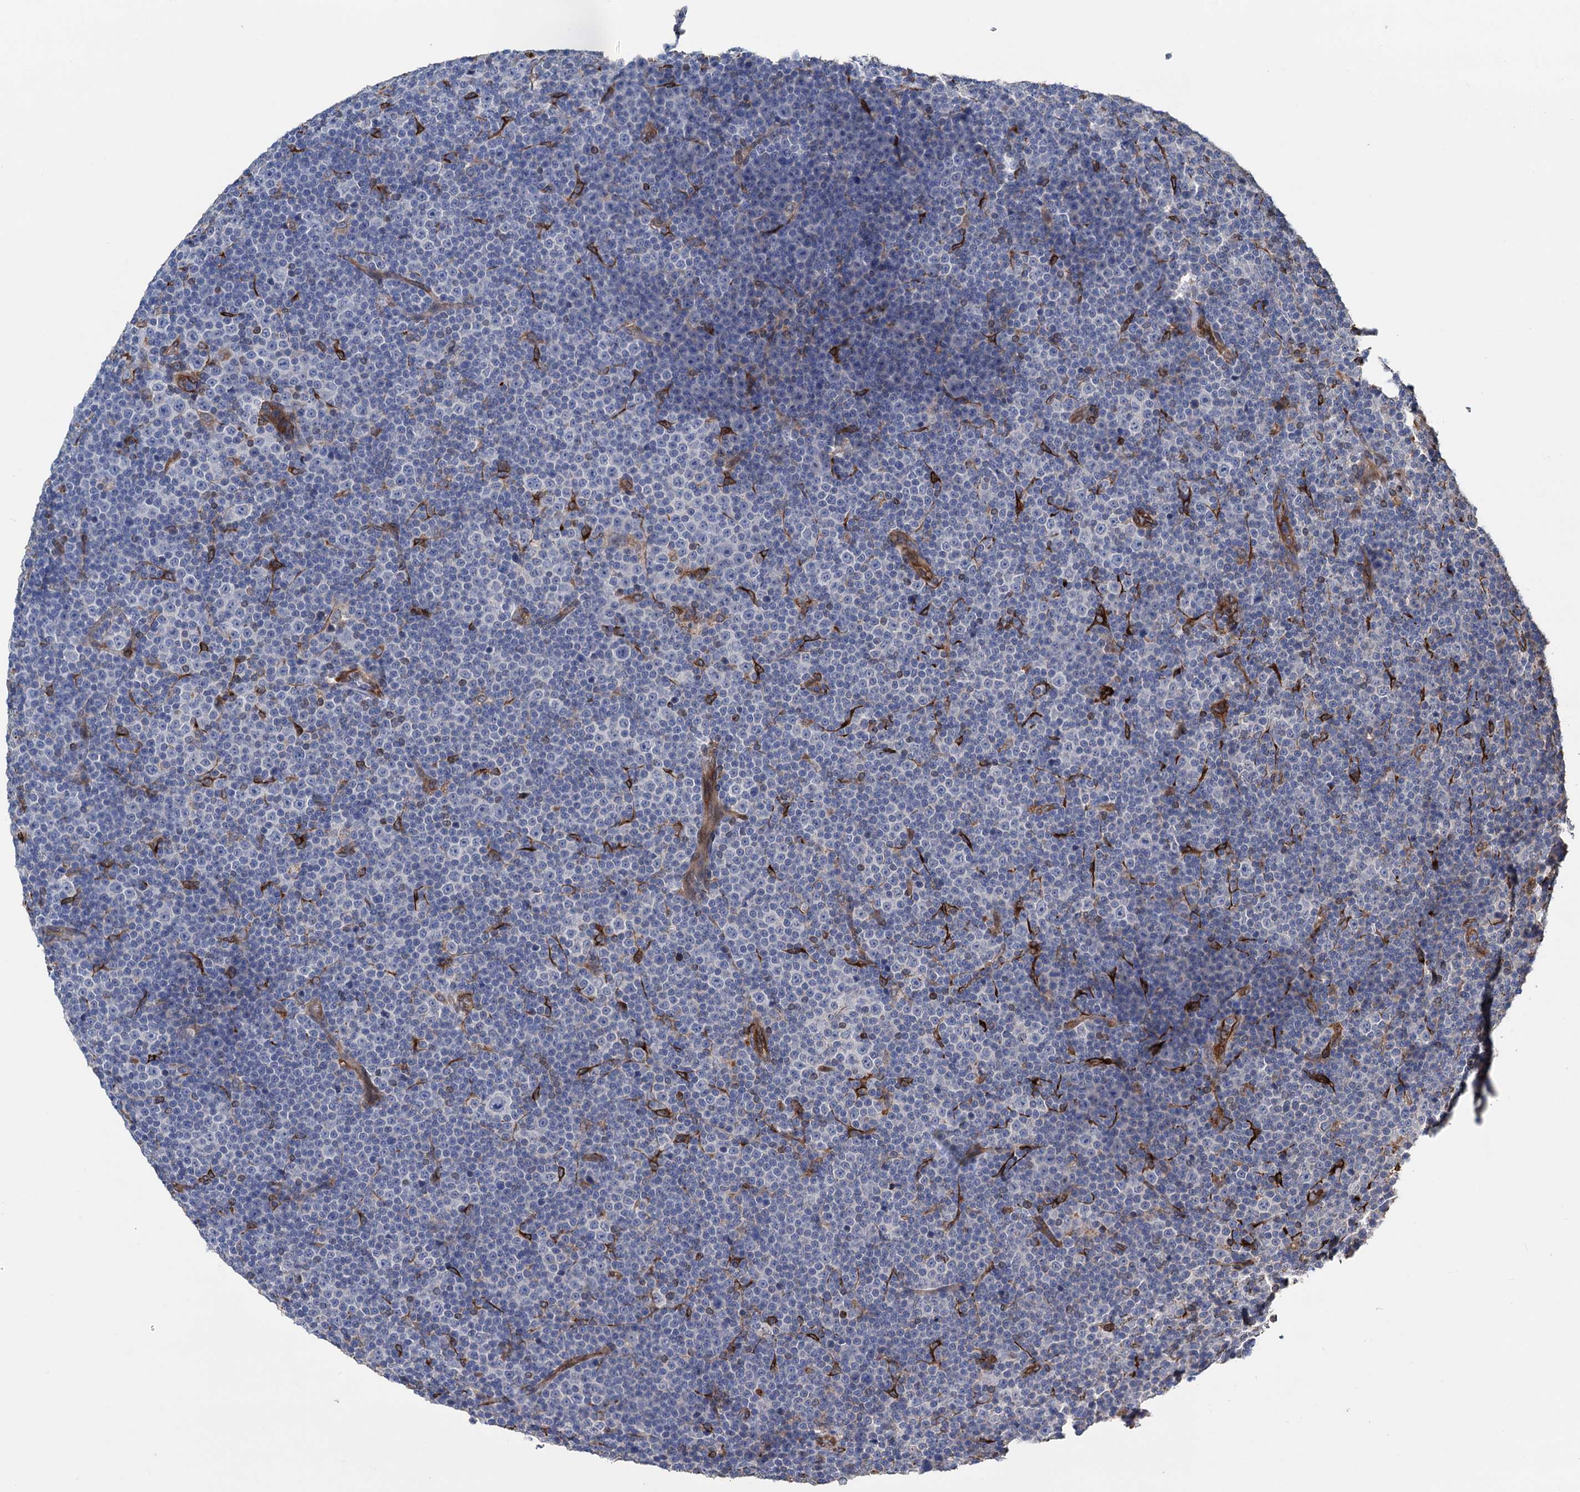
{"staining": {"intensity": "negative", "quantity": "none", "location": "none"}, "tissue": "lymphoma", "cell_type": "Tumor cells", "image_type": "cancer", "snomed": [{"axis": "morphology", "description": "Malignant lymphoma, non-Hodgkin's type, Low grade"}, {"axis": "topography", "description": "Lymph node"}], "caption": "Tumor cells show no significant positivity in lymphoma.", "gene": "STING1", "patient": {"sex": "female", "age": 67}}